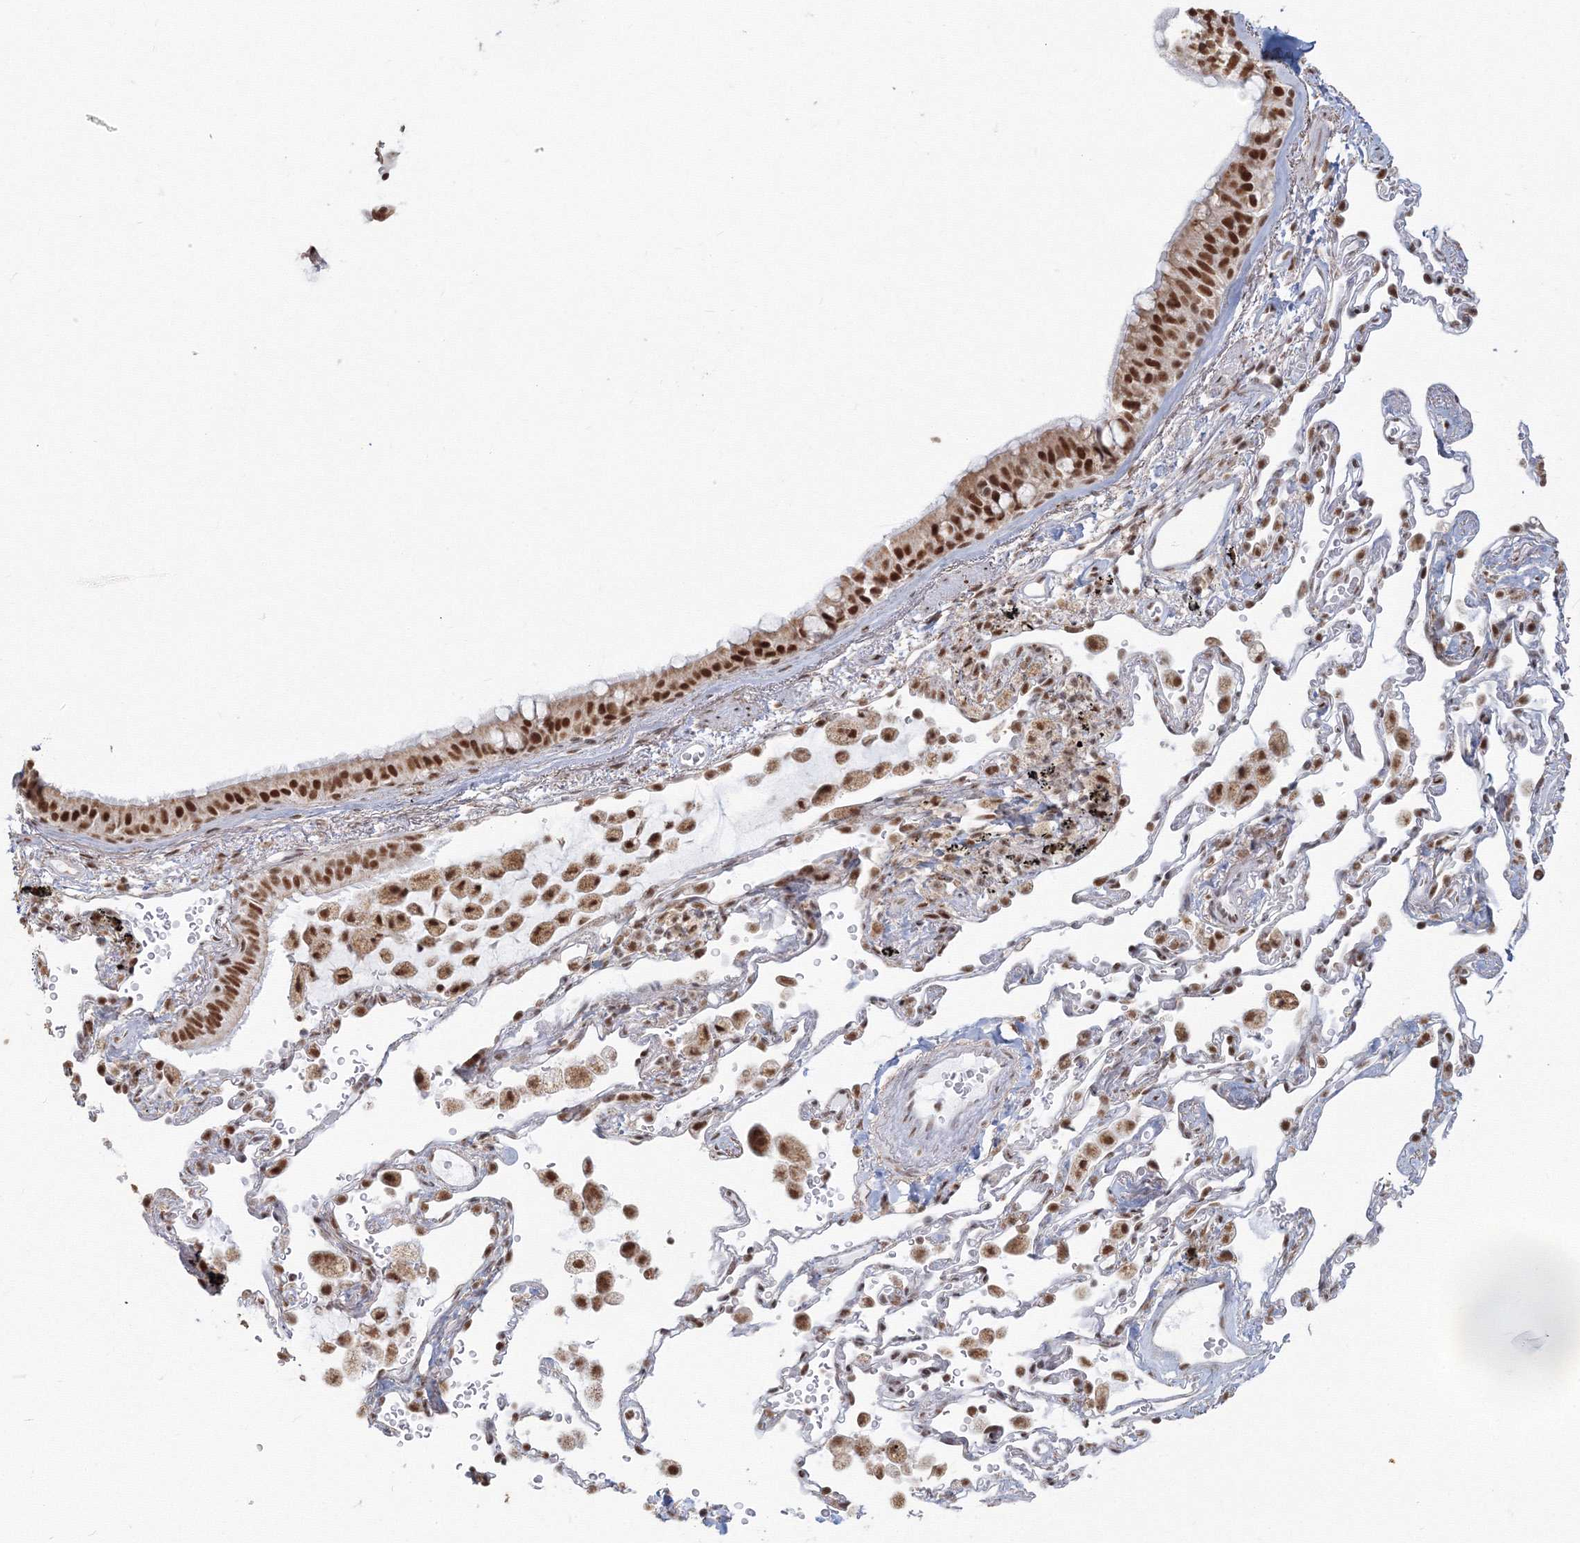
{"staining": {"intensity": "strong", "quantity": ">75%", "location": "nuclear"}, "tissue": "bronchus", "cell_type": "Respiratory epithelial cells", "image_type": "normal", "snomed": [{"axis": "morphology", "description": "Normal tissue, NOS"}, {"axis": "morphology", "description": "Adenocarcinoma, NOS"}, {"axis": "topography", "description": "Bronchus"}, {"axis": "topography", "description": "Lung"}], "caption": "Benign bronchus exhibits strong nuclear staining in about >75% of respiratory epithelial cells.", "gene": "PPP4R2", "patient": {"sex": "male", "age": 54}}